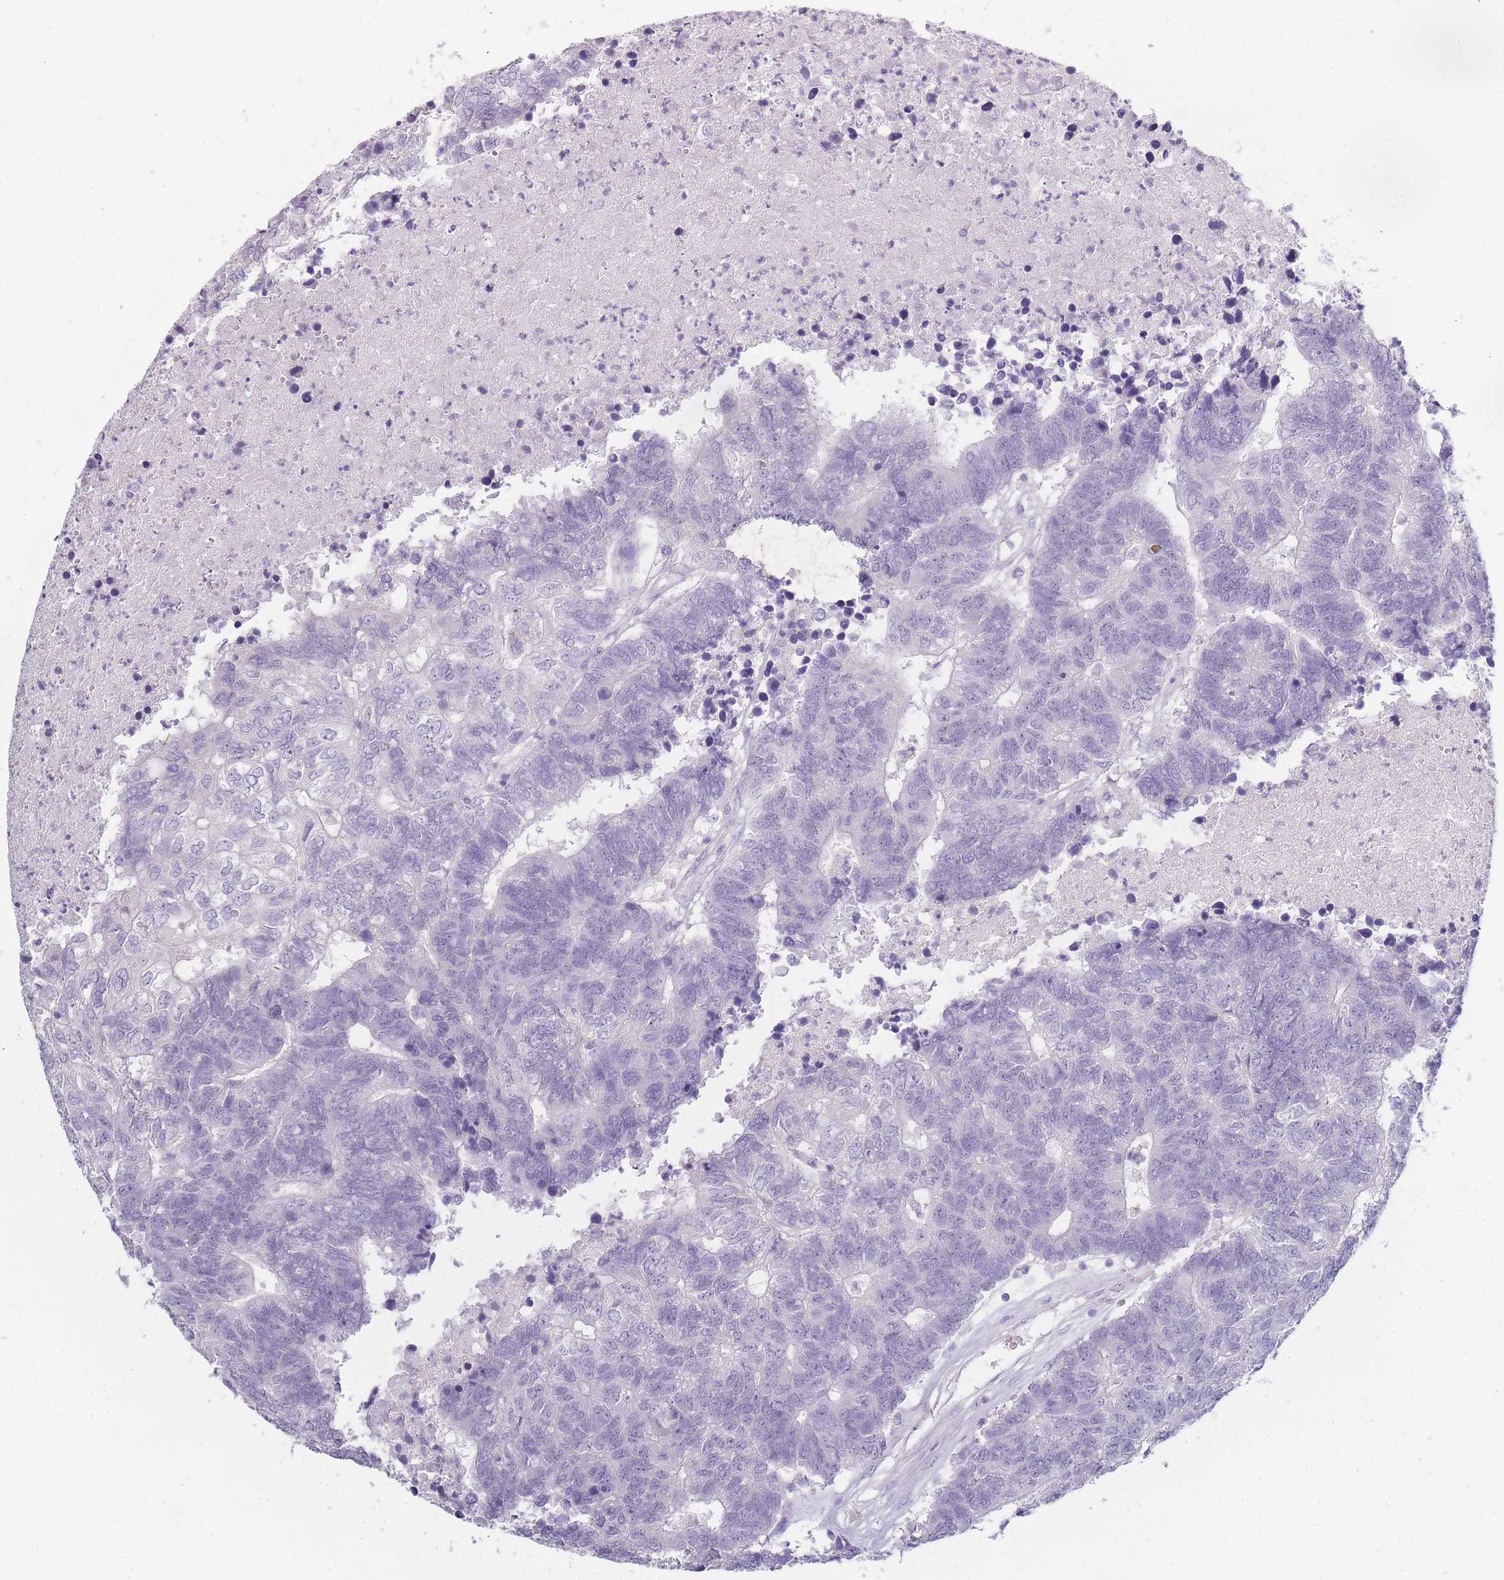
{"staining": {"intensity": "negative", "quantity": "none", "location": "none"}, "tissue": "colorectal cancer", "cell_type": "Tumor cells", "image_type": "cancer", "snomed": [{"axis": "morphology", "description": "Adenocarcinoma, NOS"}, {"axis": "topography", "description": "Colon"}], "caption": "This is an immunohistochemistry histopathology image of colorectal adenocarcinoma. There is no expression in tumor cells.", "gene": "INS", "patient": {"sex": "female", "age": 48}}